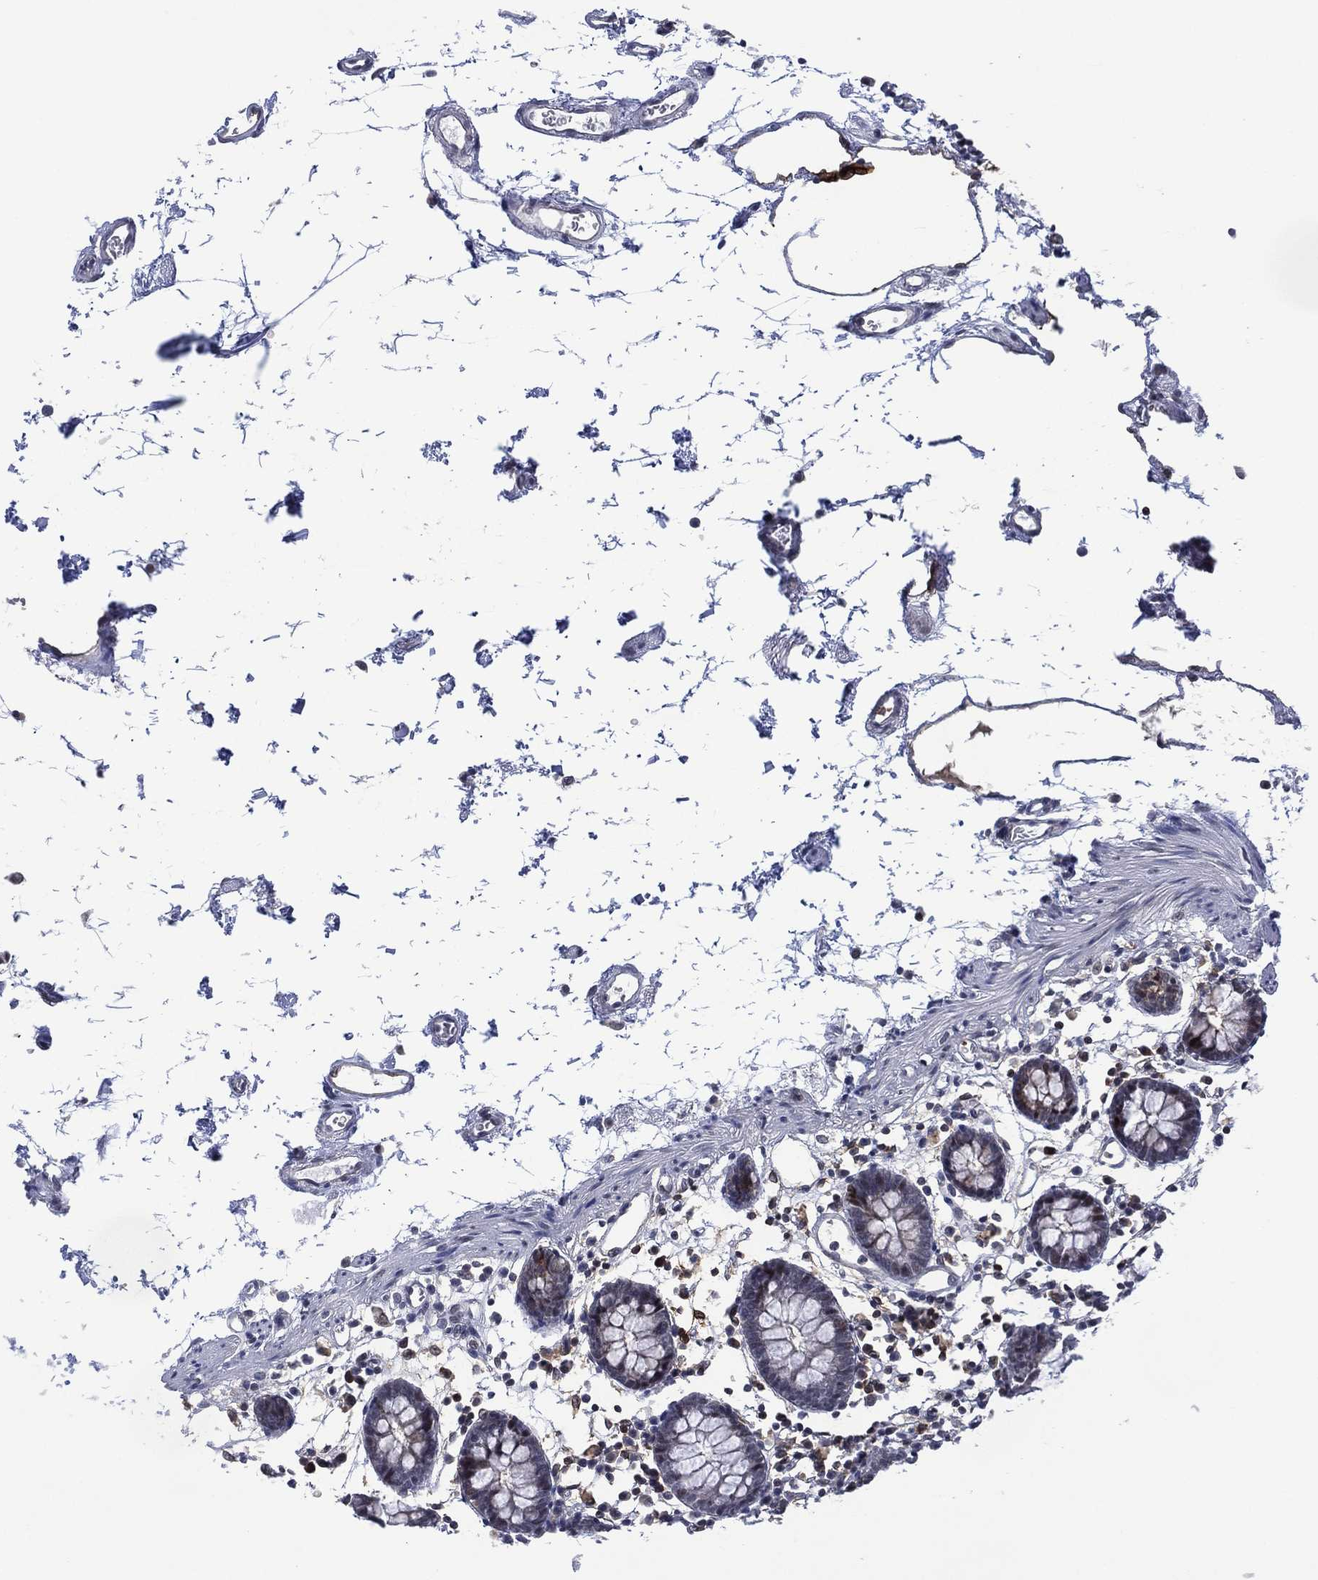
{"staining": {"intensity": "negative", "quantity": "none", "location": "none"}, "tissue": "colon", "cell_type": "Endothelial cells", "image_type": "normal", "snomed": [{"axis": "morphology", "description": "Normal tissue, NOS"}, {"axis": "topography", "description": "Colon"}], "caption": "This is an IHC image of normal colon. There is no staining in endothelial cells.", "gene": "DPP4", "patient": {"sex": "female", "age": 84}}